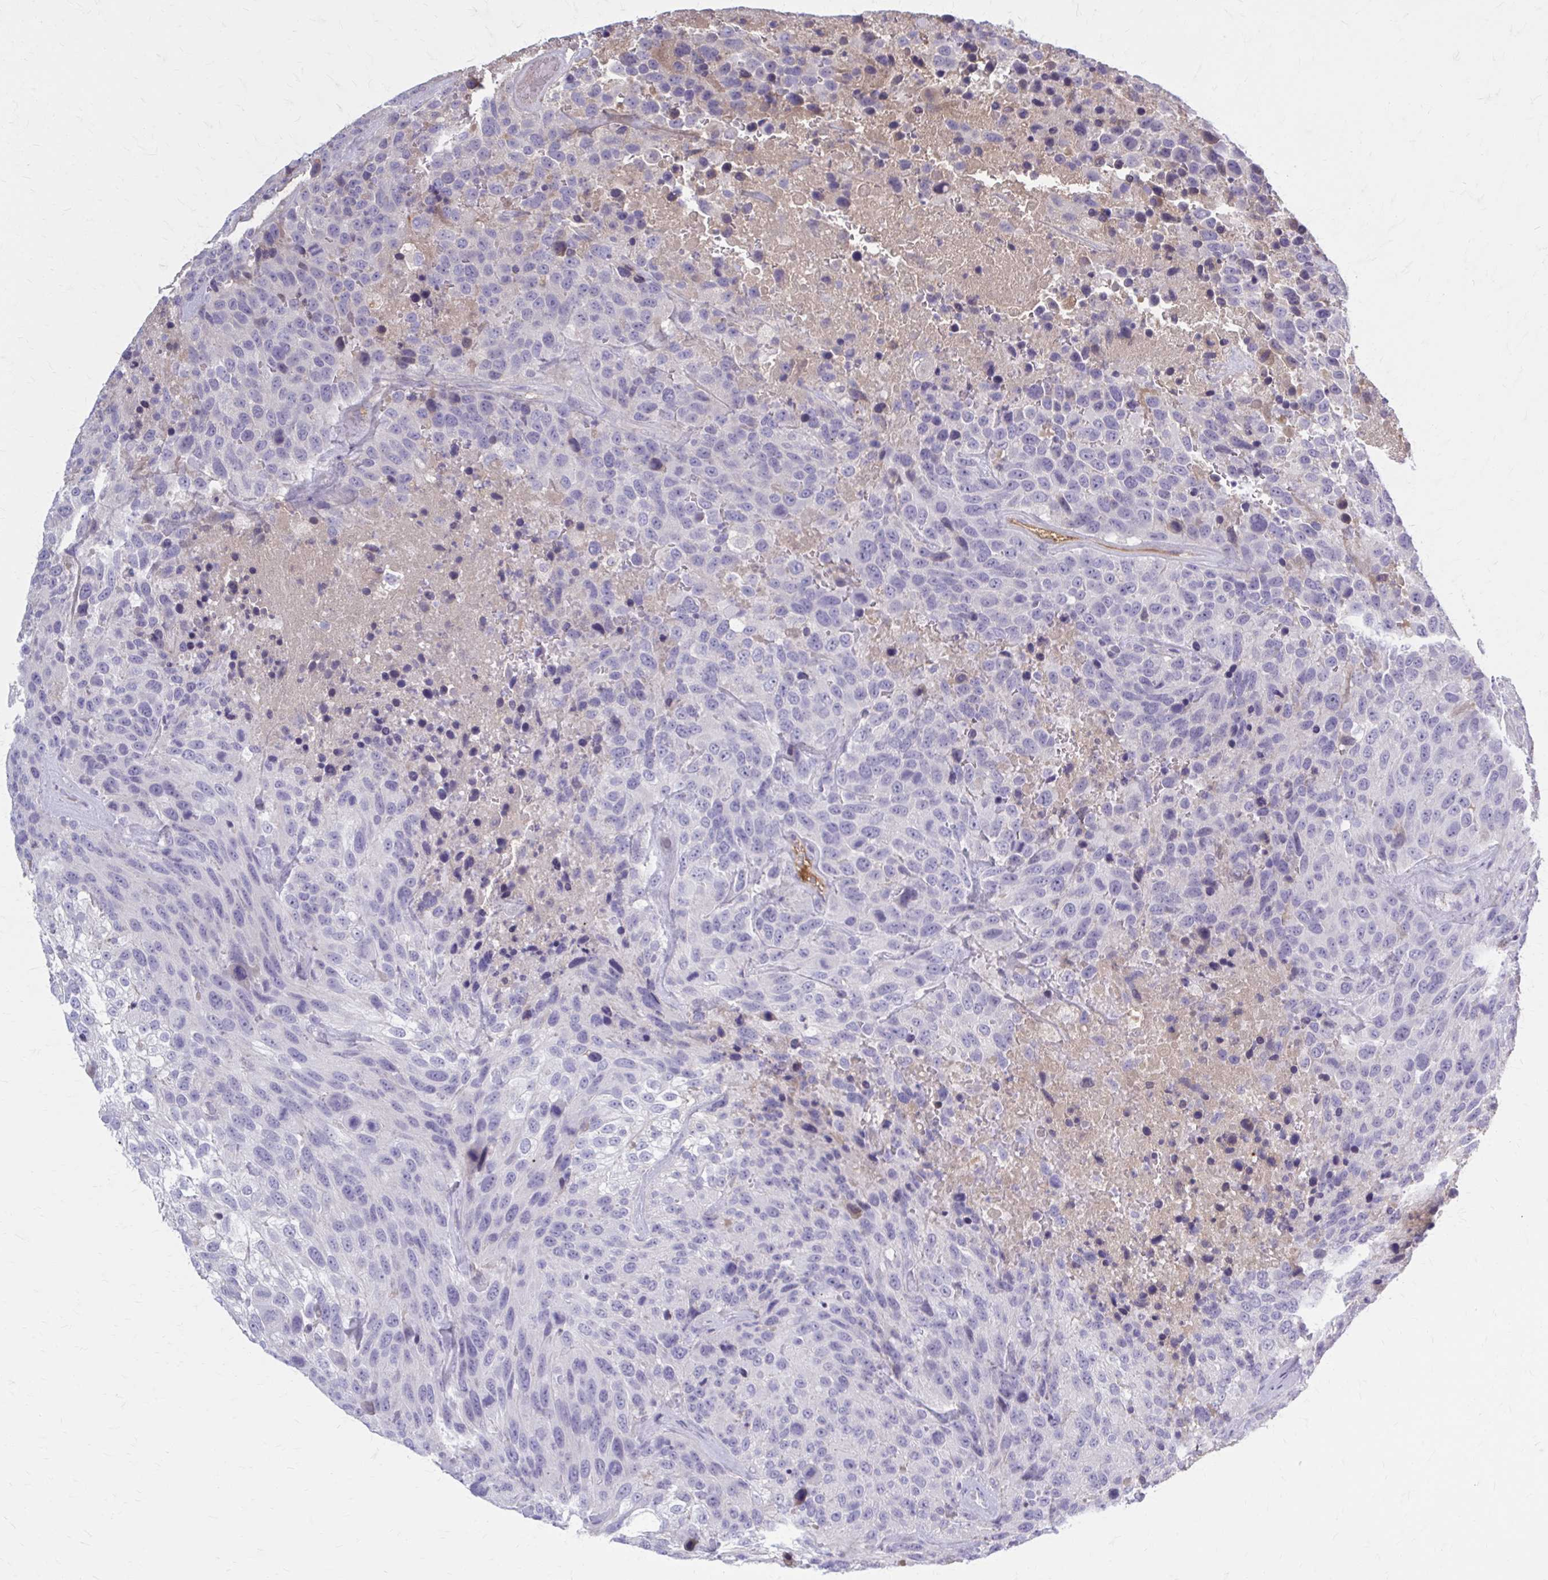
{"staining": {"intensity": "negative", "quantity": "none", "location": "none"}, "tissue": "urothelial cancer", "cell_type": "Tumor cells", "image_type": "cancer", "snomed": [{"axis": "morphology", "description": "Urothelial carcinoma, High grade"}, {"axis": "topography", "description": "Urinary bladder"}], "caption": "This photomicrograph is of urothelial cancer stained with immunohistochemistry to label a protein in brown with the nuclei are counter-stained blue. There is no positivity in tumor cells.", "gene": "SERPIND1", "patient": {"sex": "female", "age": 70}}